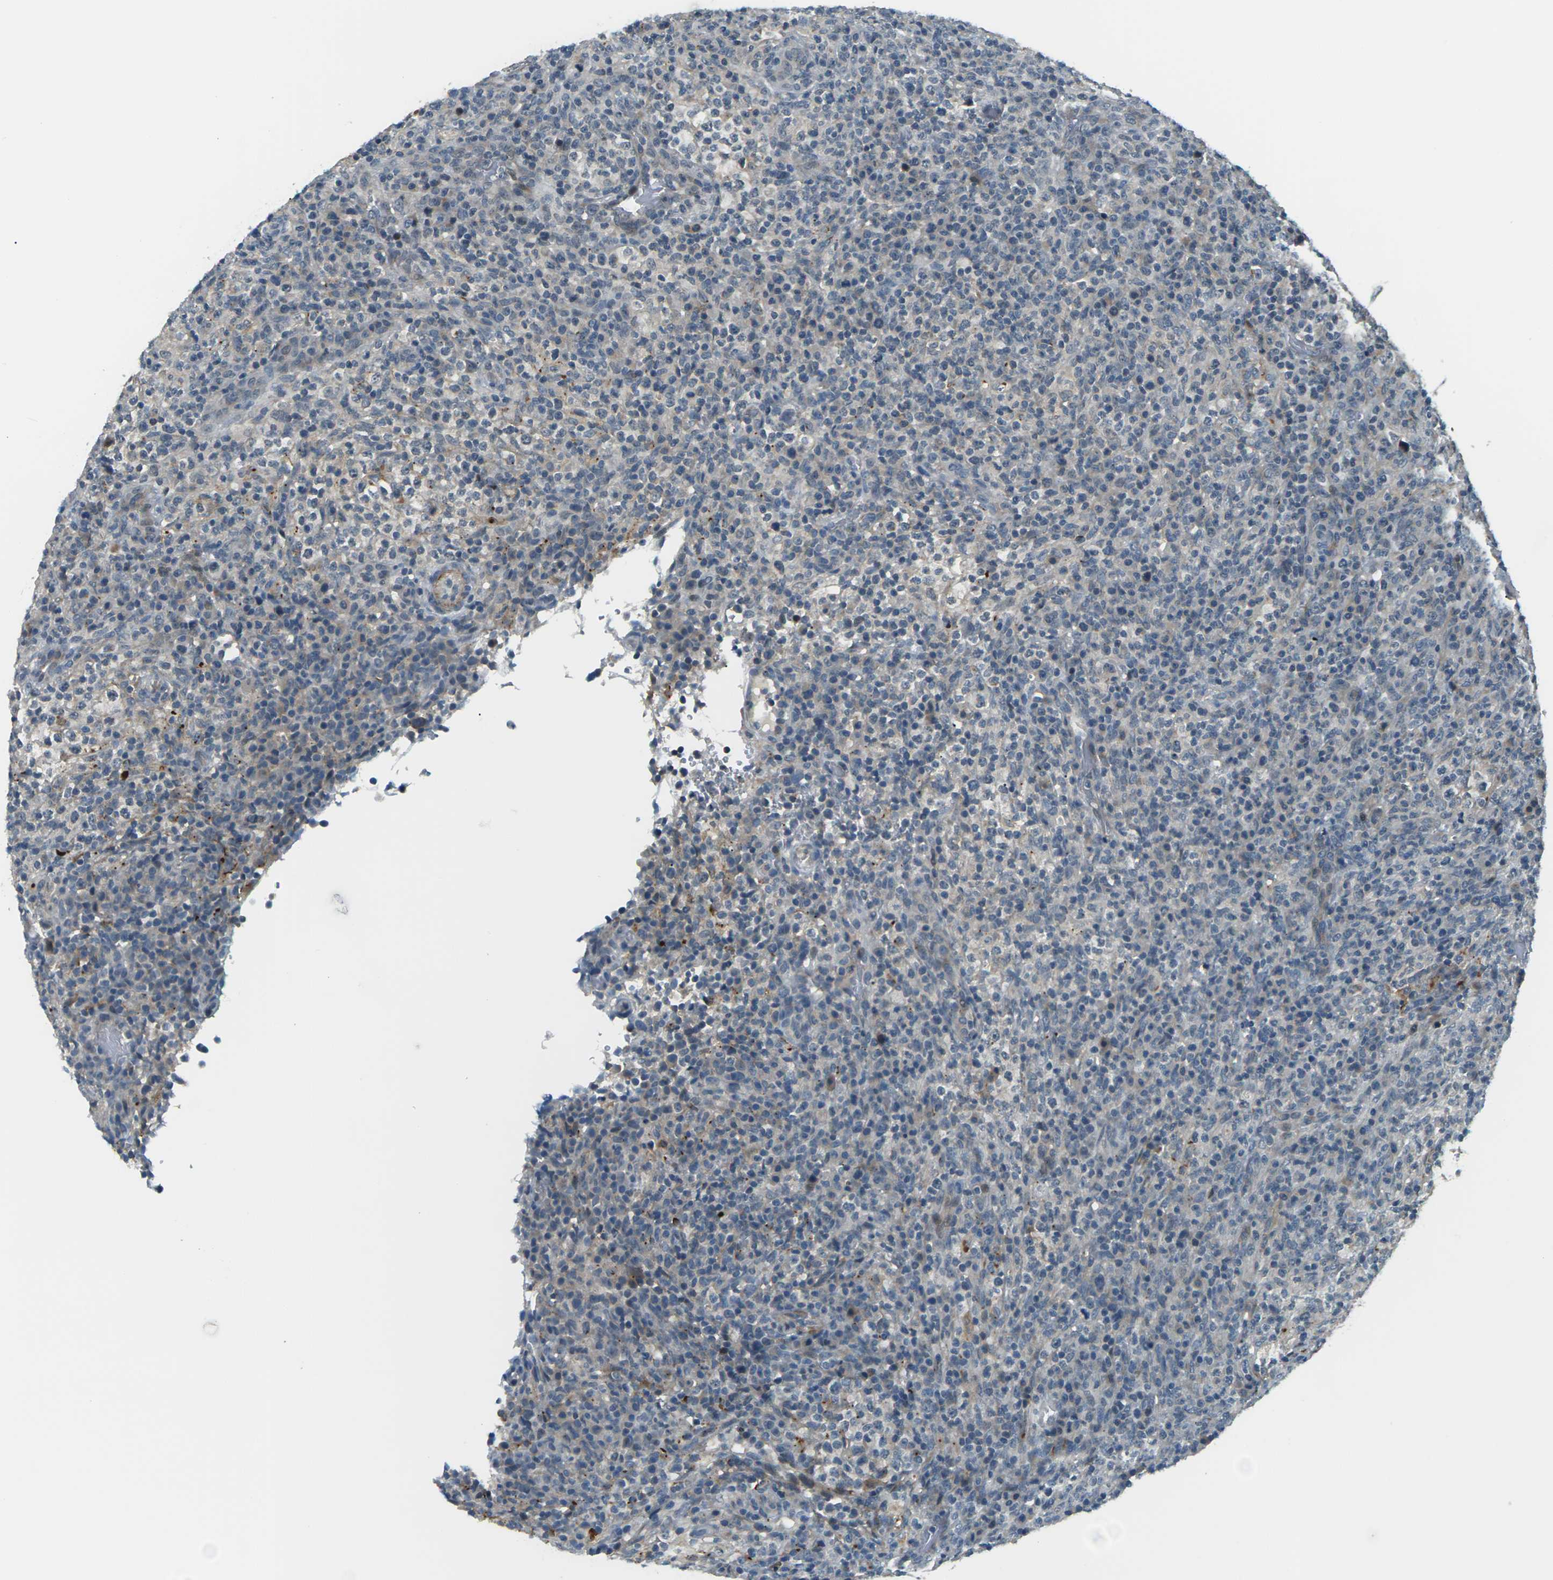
{"staining": {"intensity": "negative", "quantity": "none", "location": "none"}, "tissue": "lymphoma", "cell_type": "Tumor cells", "image_type": "cancer", "snomed": [{"axis": "morphology", "description": "Malignant lymphoma, non-Hodgkin's type, High grade"}, {"axis": "topography", "description": "Lymph node"}], "caption": "DAB (3,3'-diaminobenzidine) immunohistochemical staining of human lymphoma reveals no significant expression in tumor cells.", "gene": "SLC13A3", "patient": {"sex": "female", "age": 76}}